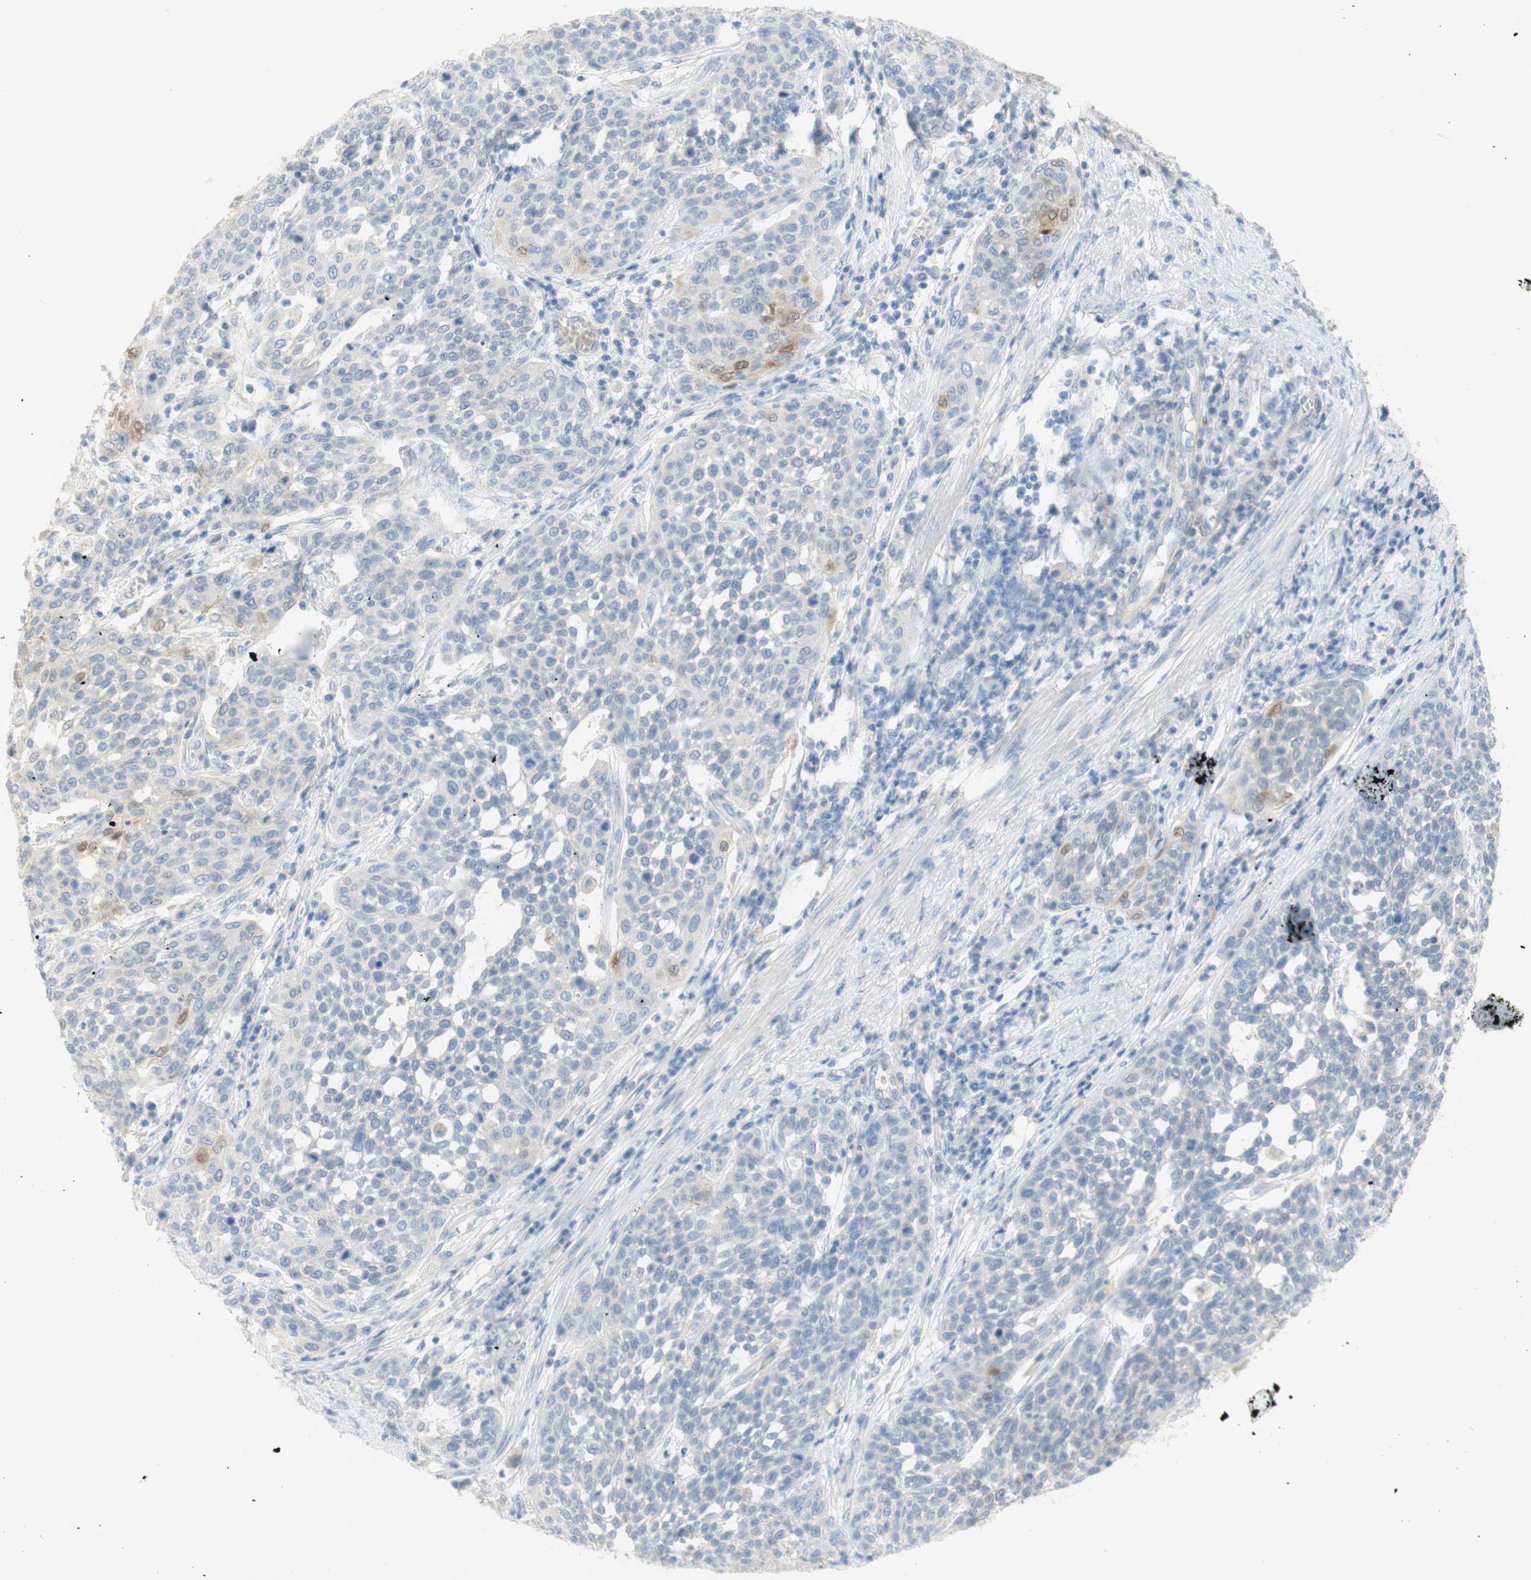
{"staining": {"intensity": "weak", "quantity": "<25%", "location": "cytoplasmic/membranous,nuclear"}, "tissue": "cervical cancer", "cell_type": "Tumor cells", "image_type": "cancer", "snomed": [{"axis": "morphology", "description": "Squamous cell carcinoma, NOS"}, {"axis": "topography", "description": "Cervix"}], "caption": "Protein analysis of squamous cell carcinoma (cervical) shows no significant positivity in tumor cells.", "gene": "SELENBP1", "patient": {"sex": "female", "age": 34}}